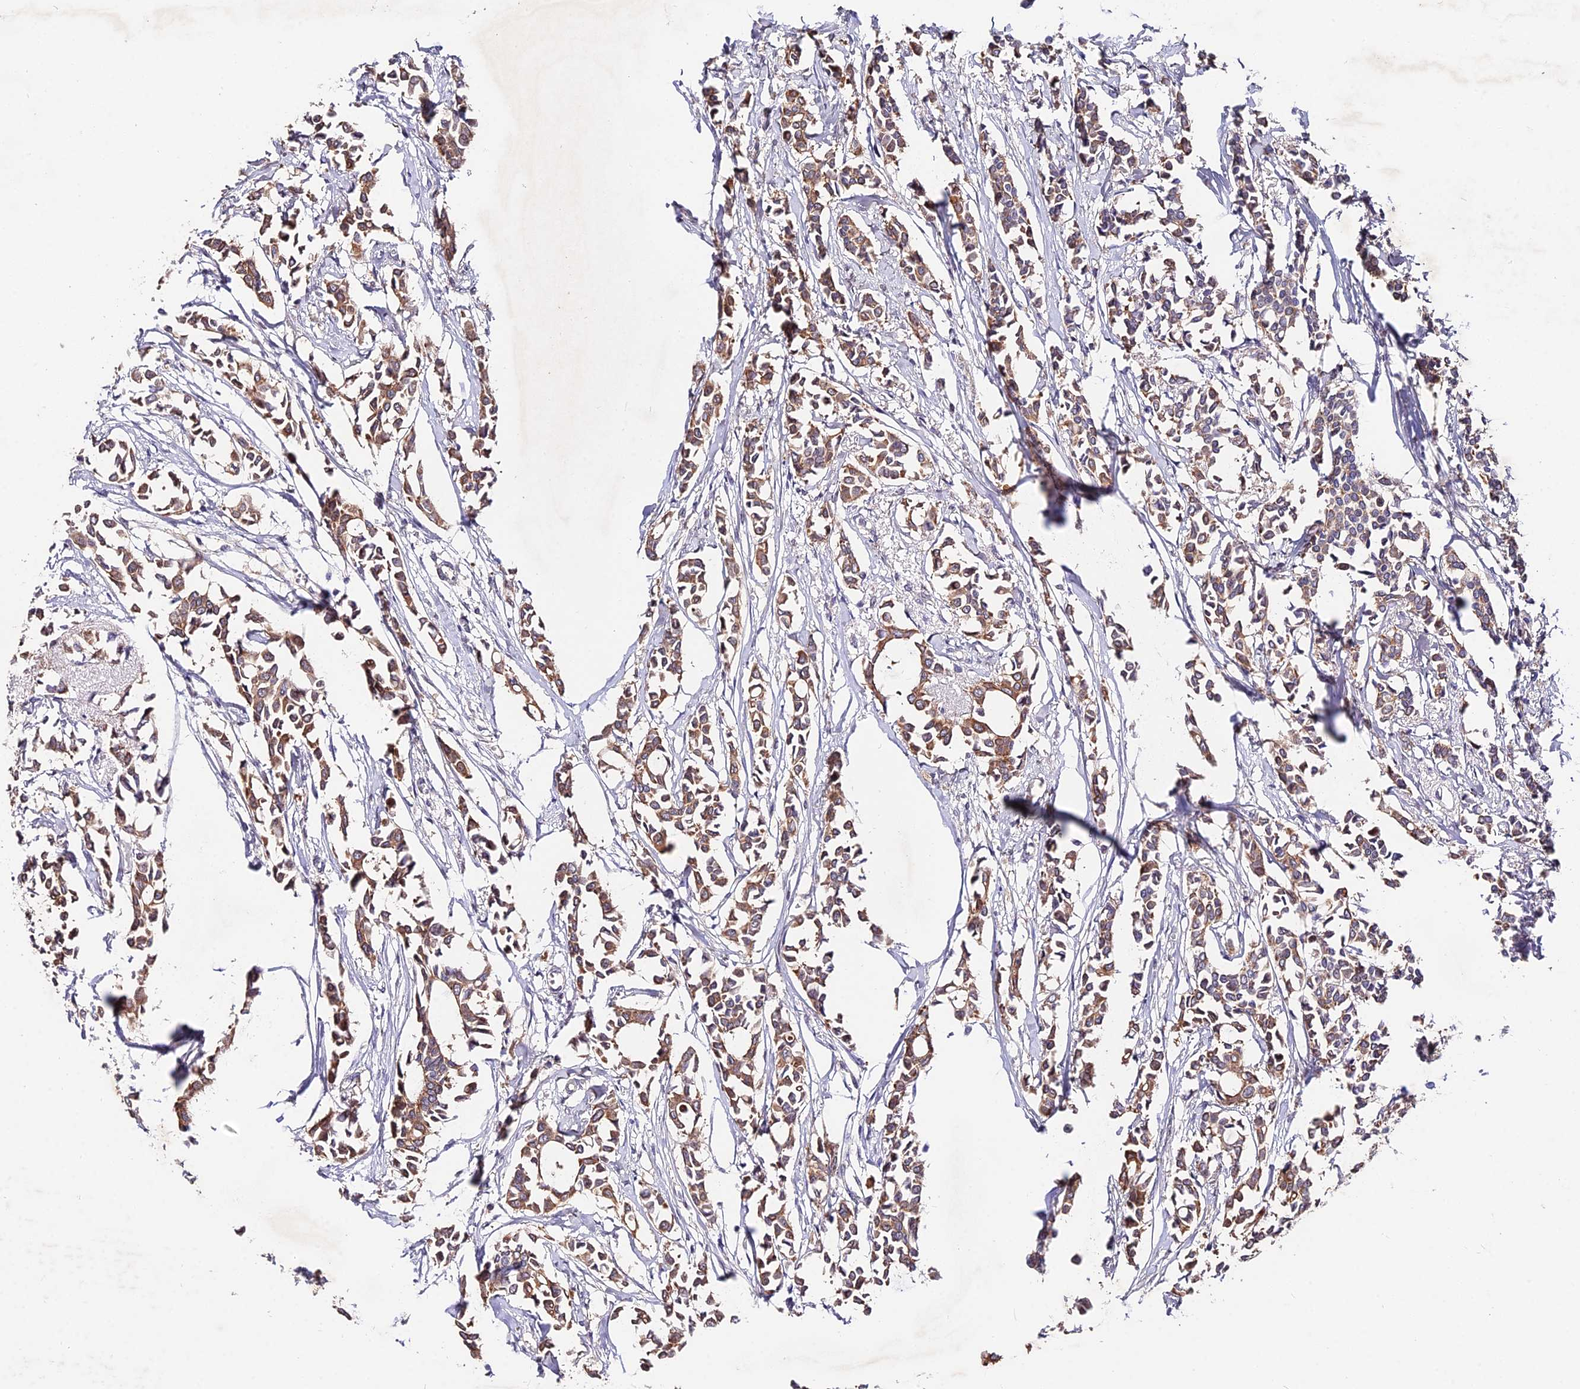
{"staining": {"intensity": "moderate", "quantity": ">75%", "location": "cytoplasmic/membranous"}, "tissue": "breast cancer", "cell_type": "Tumor cells", "image_type": "cancer", "snomed": [{"axis": "morphology", "description": "Duct carcinoma"}, {"axis": "topography", "description": "Breast"}], "caption": "Immunohistochemical staining of human breast invasive ductal carcinoma displays medium levels of moderate cytoplasmic/membranous protein staining in about >75% of tumor cells.", "gene": "INPP4A", "patient": {"sex": "female", "age": 41}}